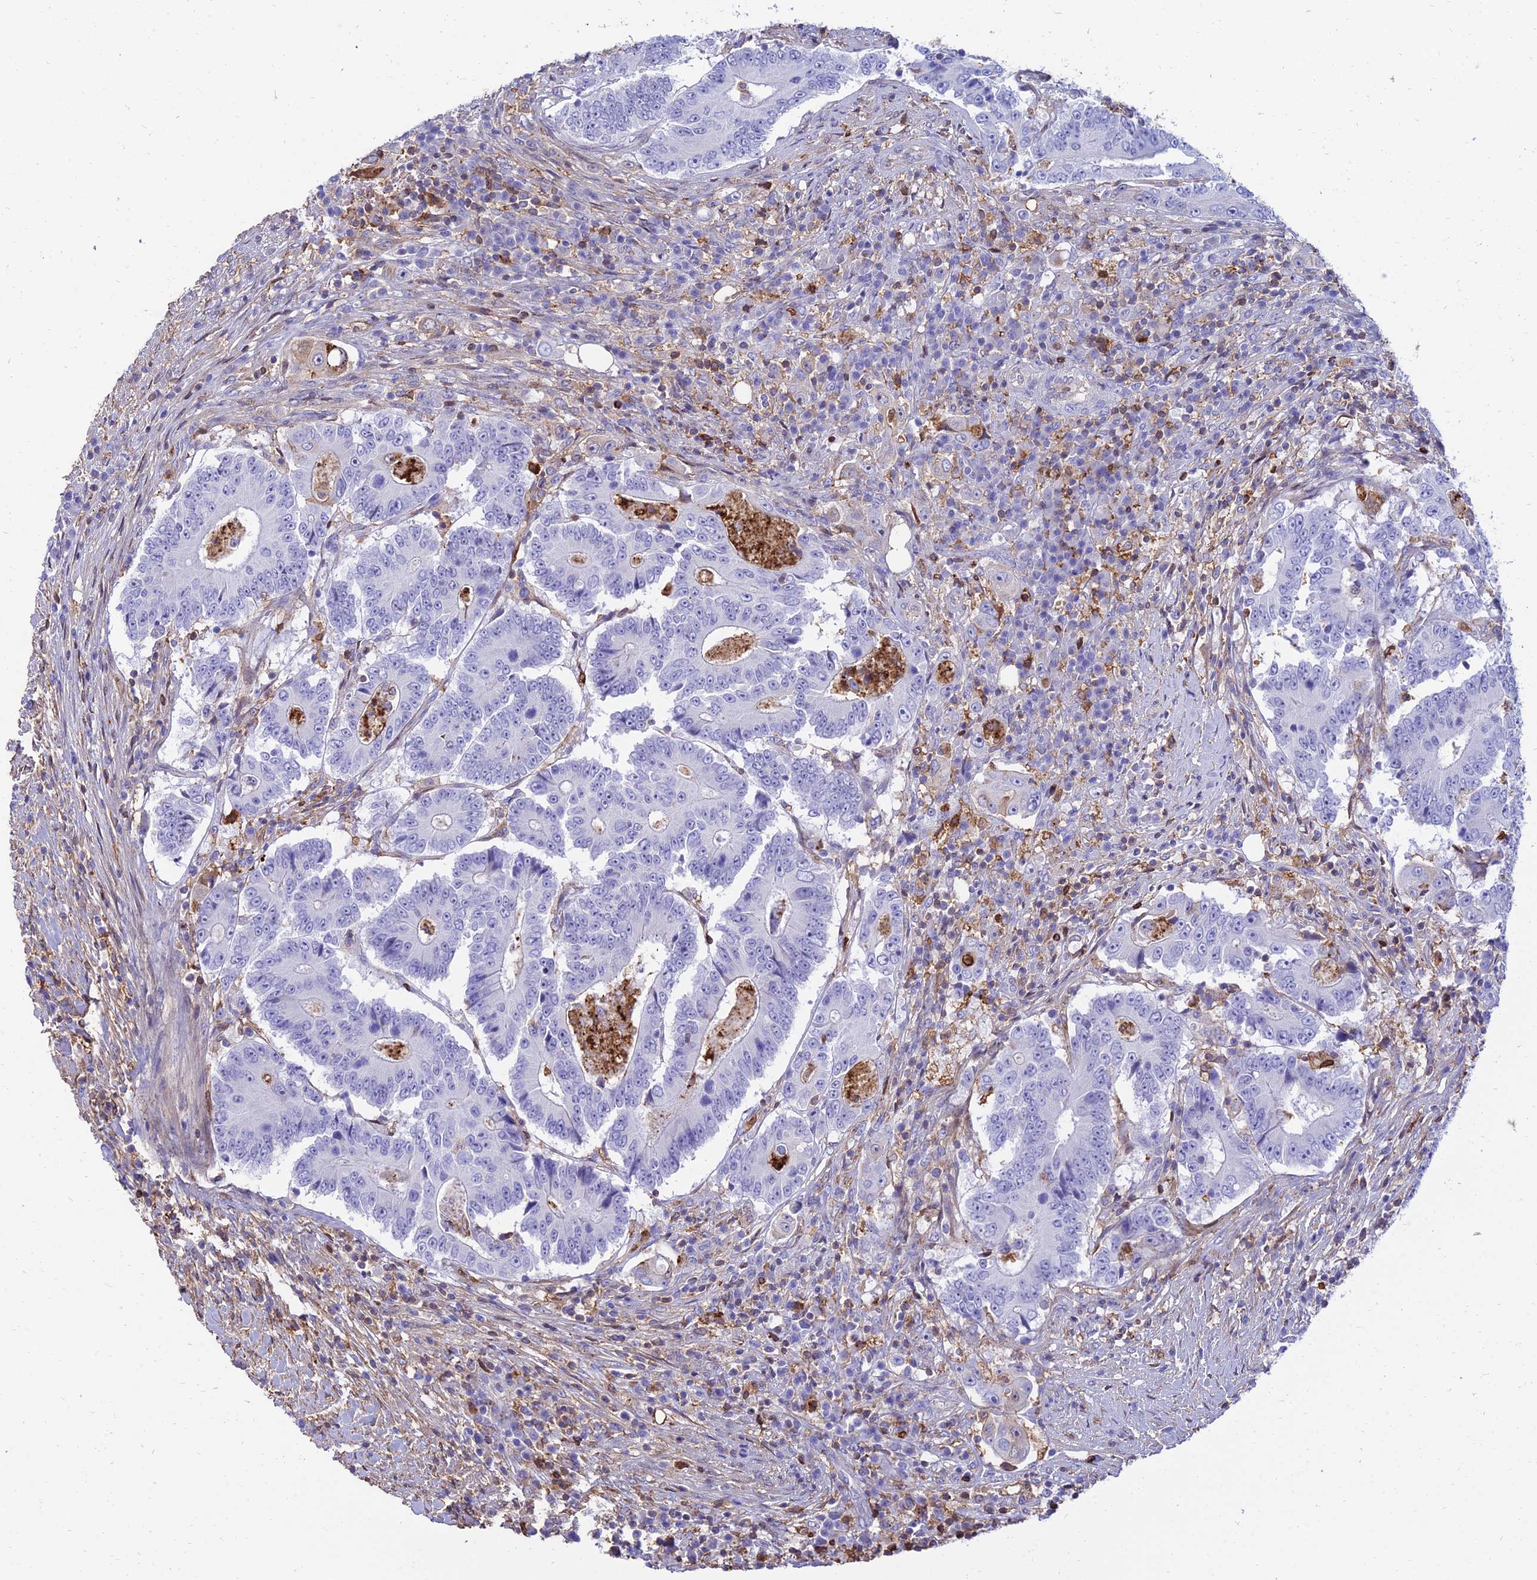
{"staining": {"intensity": "negative", "quantity": "none", "location": "none"}, "tissue": "colorectal cancer", "cell_type": "Tumor cells", "image_type": "cancer", "snomed": [{"axis": "morphology", "description": "Adenocarcinoma, NOS"}, {"axis": "topography", "description": "Colon"}], "caption": "This is an IHC histopathology image of colorectal cancer (adenocarcinoma). There is no expression in tumor cells.", "gene": "SREK1IP1", "patient": {"sex": "male", "age": 83}}